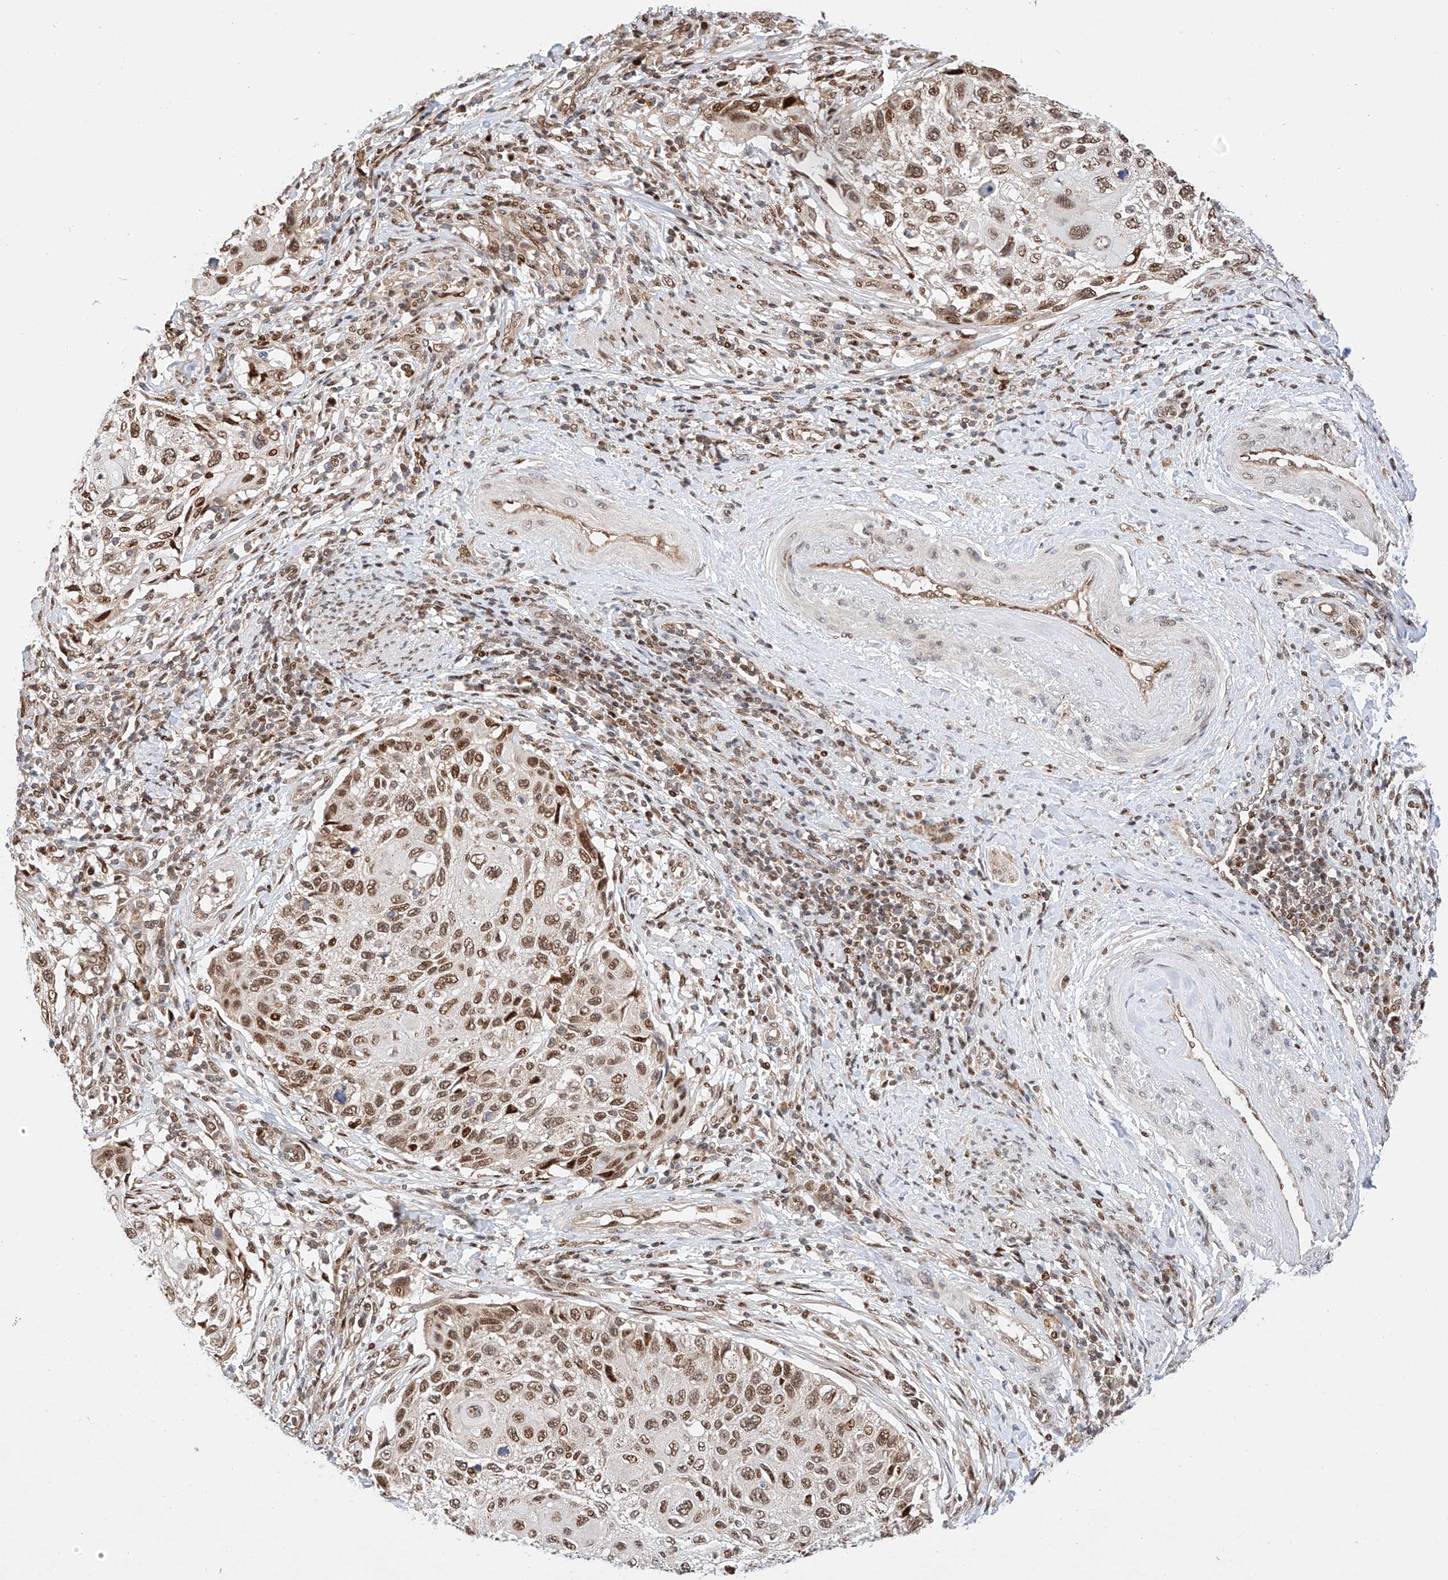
{"staining": {"intensity": "moderate", "quantity": ">75%", "location": "nuclear"}, "tissue": "cervical cancer", "cell_type": "Tumor cells", "image_type": "cancer", "snomed": [{"axis": "morphology", "description": "Squamous cell carcinoma, NOS"}, {"axis": "topography", "description": "Cervix"}], "caption": "Immunohistochemistry (IHC) photomicrograph of squamous cell carcinoma (cervical) stained for a protein (brown), which displays medium levels of moderate nuclear expression in about >75% of tumor cells.", "gene": "HDAC9", "patient": {"sex": "female", "age": 70}}